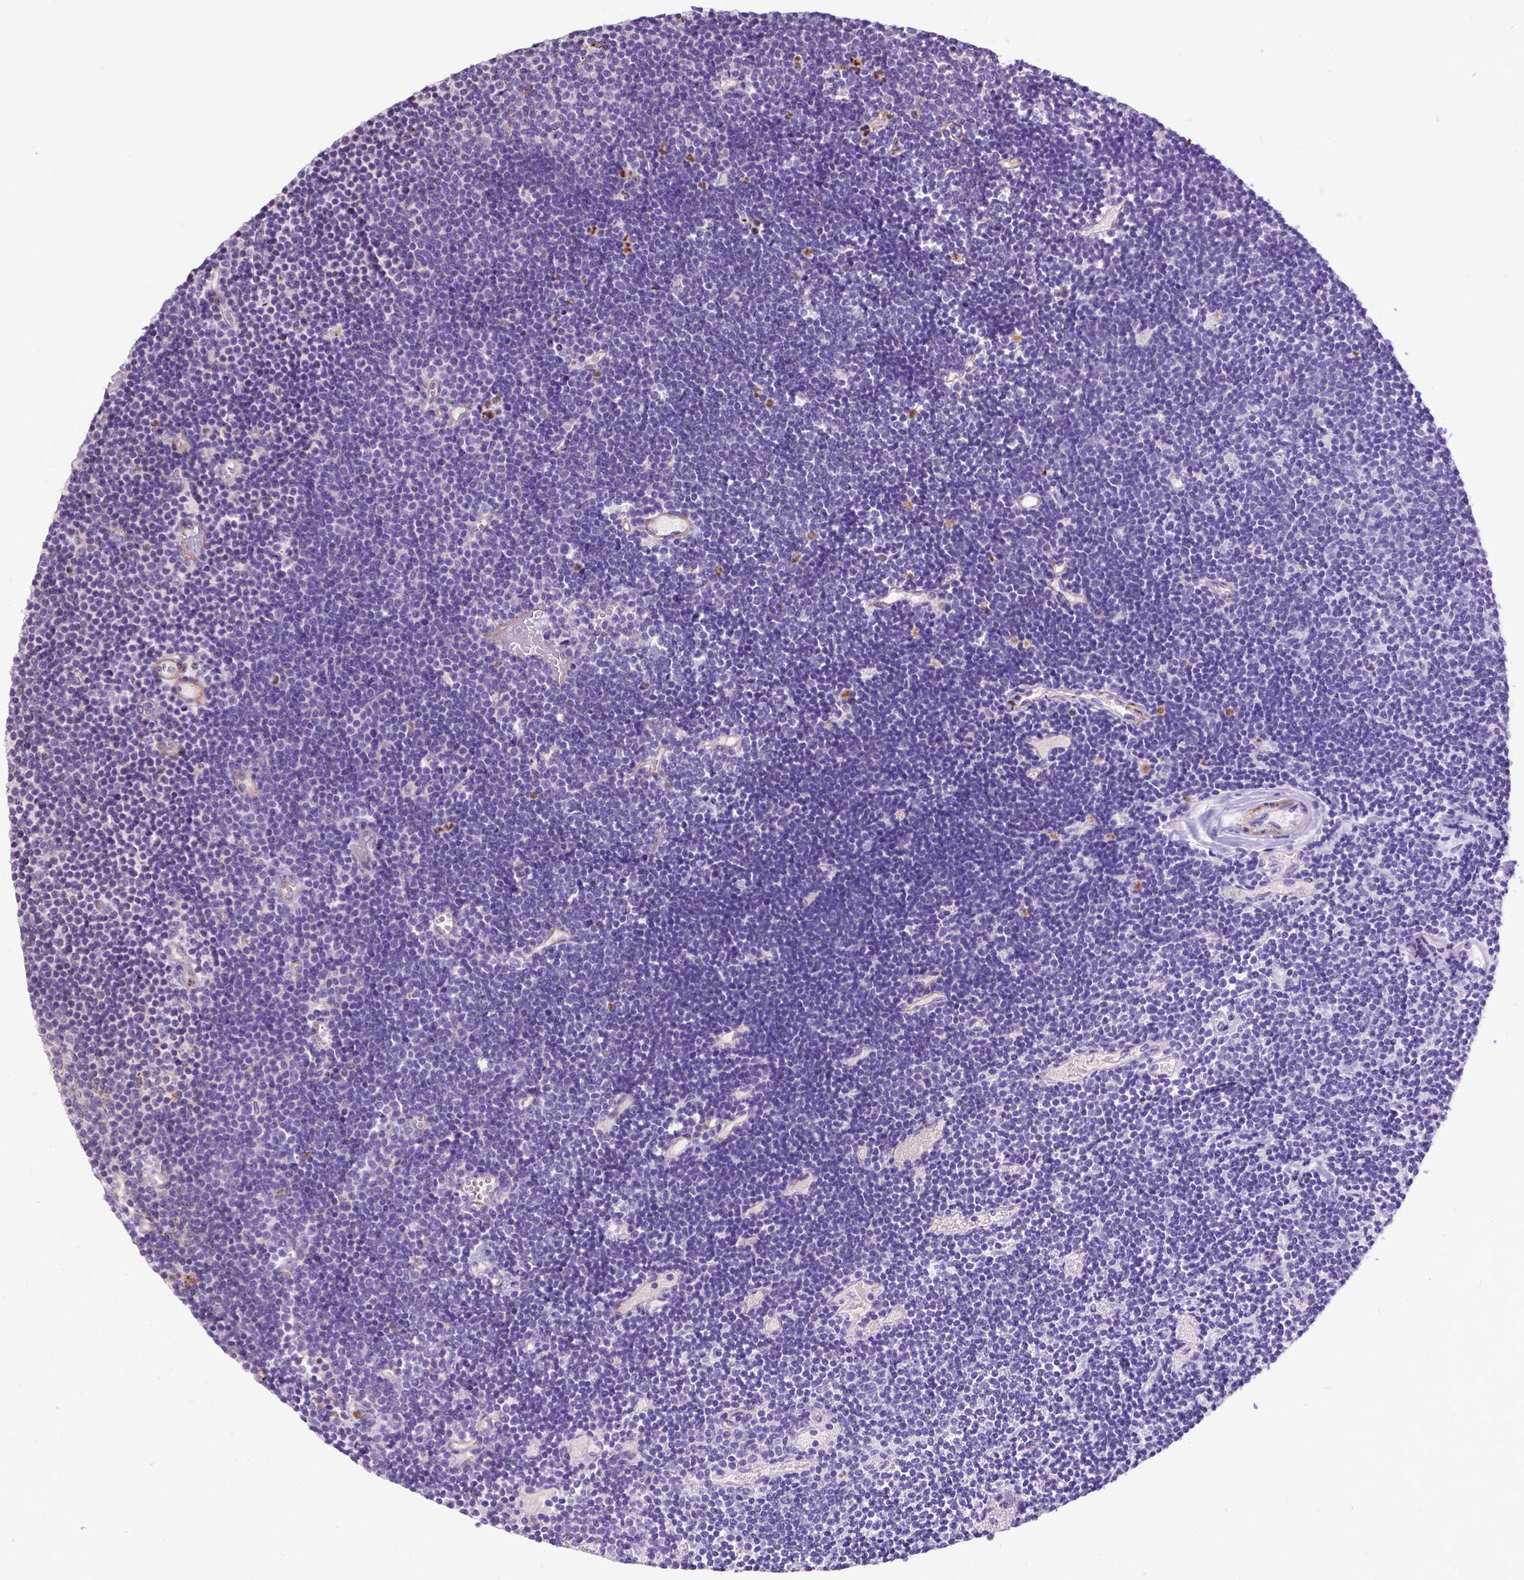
{"staining": {"intensity": "negative", "quantity": "none", "location": "none"}, "tissue": "lymphoma", "cell_type": "Tumor cells", "image_type": "cancer", "snomed": [{"axis": "morphology", "description": "Malignant lymphoma, non-Hodgkin's type, Low grade"}, {"axis": "topography", "description": "Brain"}], "caption": "Human lymphoma stained for a protein using immunohistochemistry (IHC) displays no positivity in tumor cells.", "gene": "THEGL", "patient": {"sex": "female", "age": 66}}